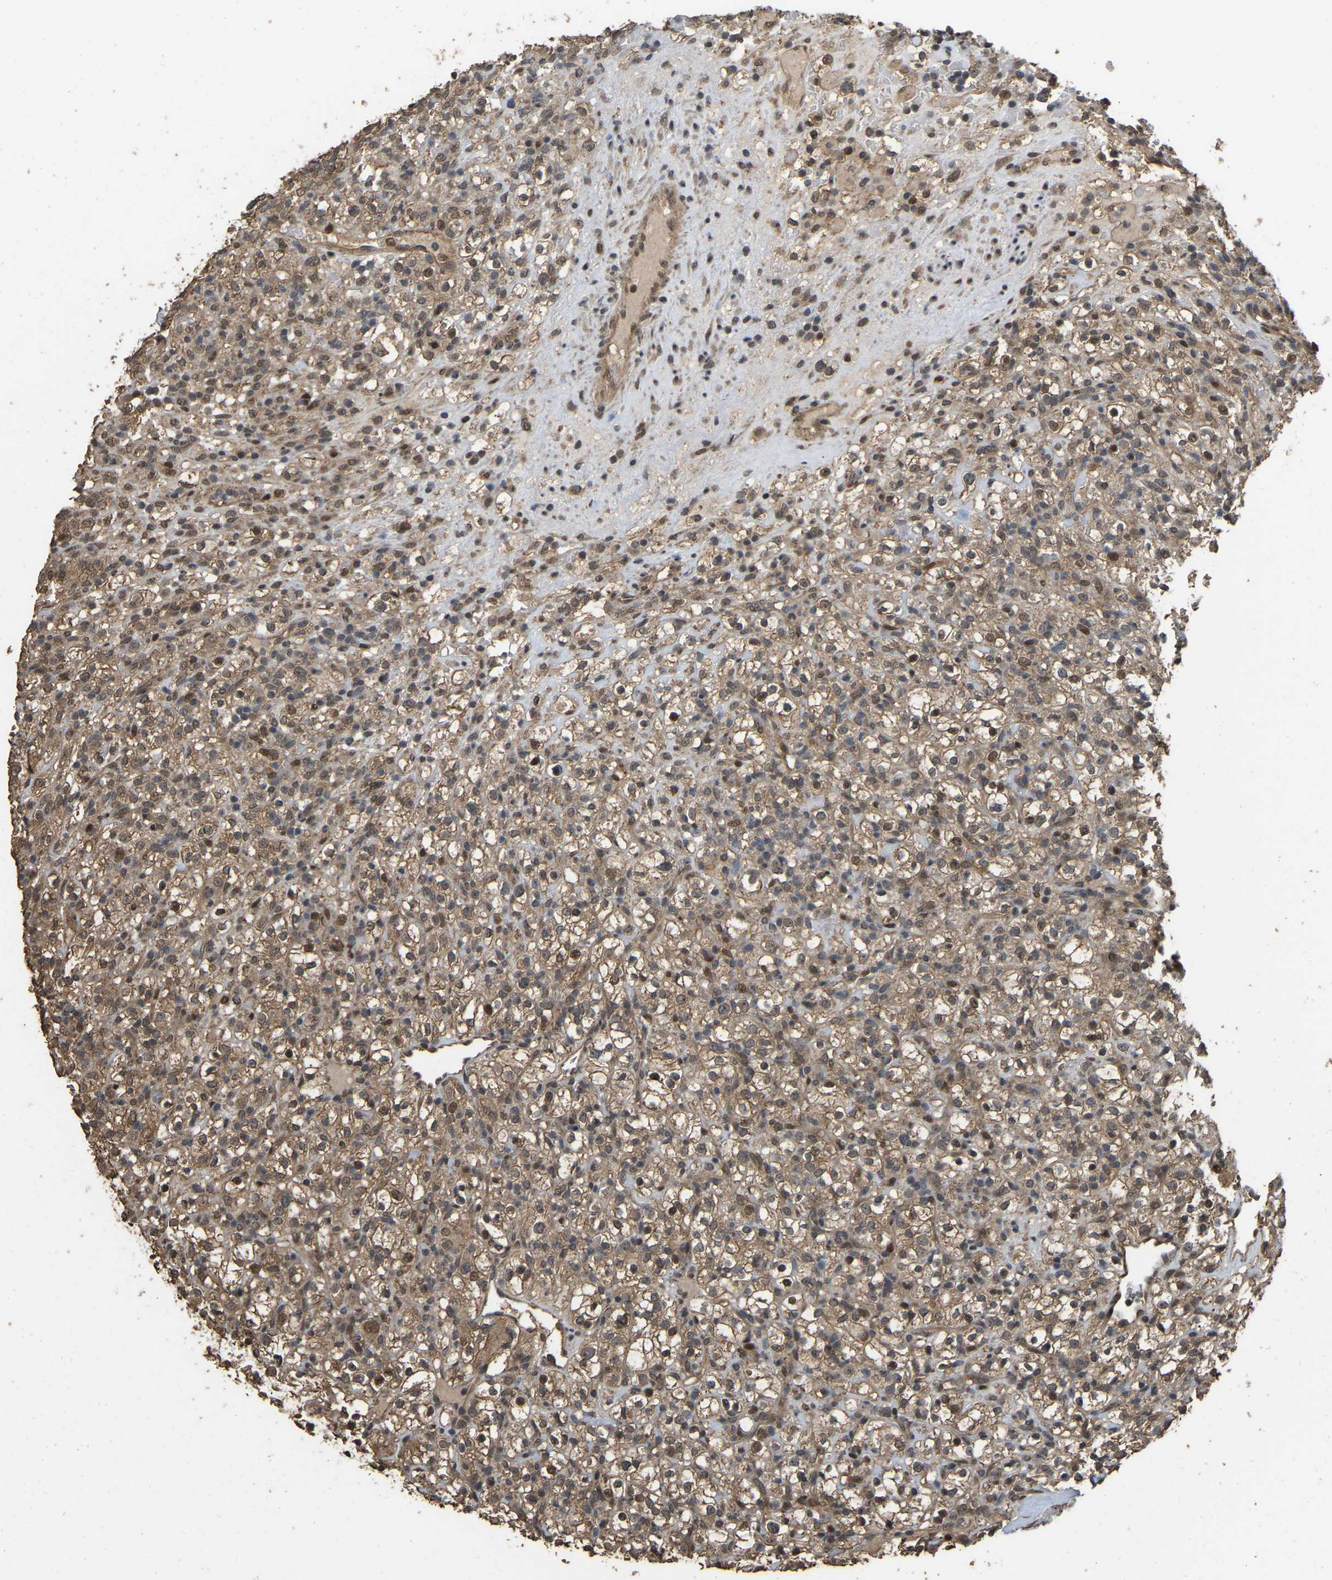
{"staining": {"intensity": "moderate", "quantity": ">75%", "location": "cytoplasmic/membranous"}, "tissue": "renal cancer", "cell_type": "Tumor cells", "image_type": "cancer", "snomed": [{"axis": "morphology", "description": "Normal tissue, NOS"}, {"axis": "morphology", "description": "Adenocarcinoma, NOS"}, {"axis": "topography", "description": "Kidney"}], "caption": "DAB immunohistochemical staining of human renal cancer displays moderate cytoplasmic/membranous protein expression in approximately >75% of tumor cells.", "gene": "ARHGAP23", "patient": {"sex": "female", "age": 72}}